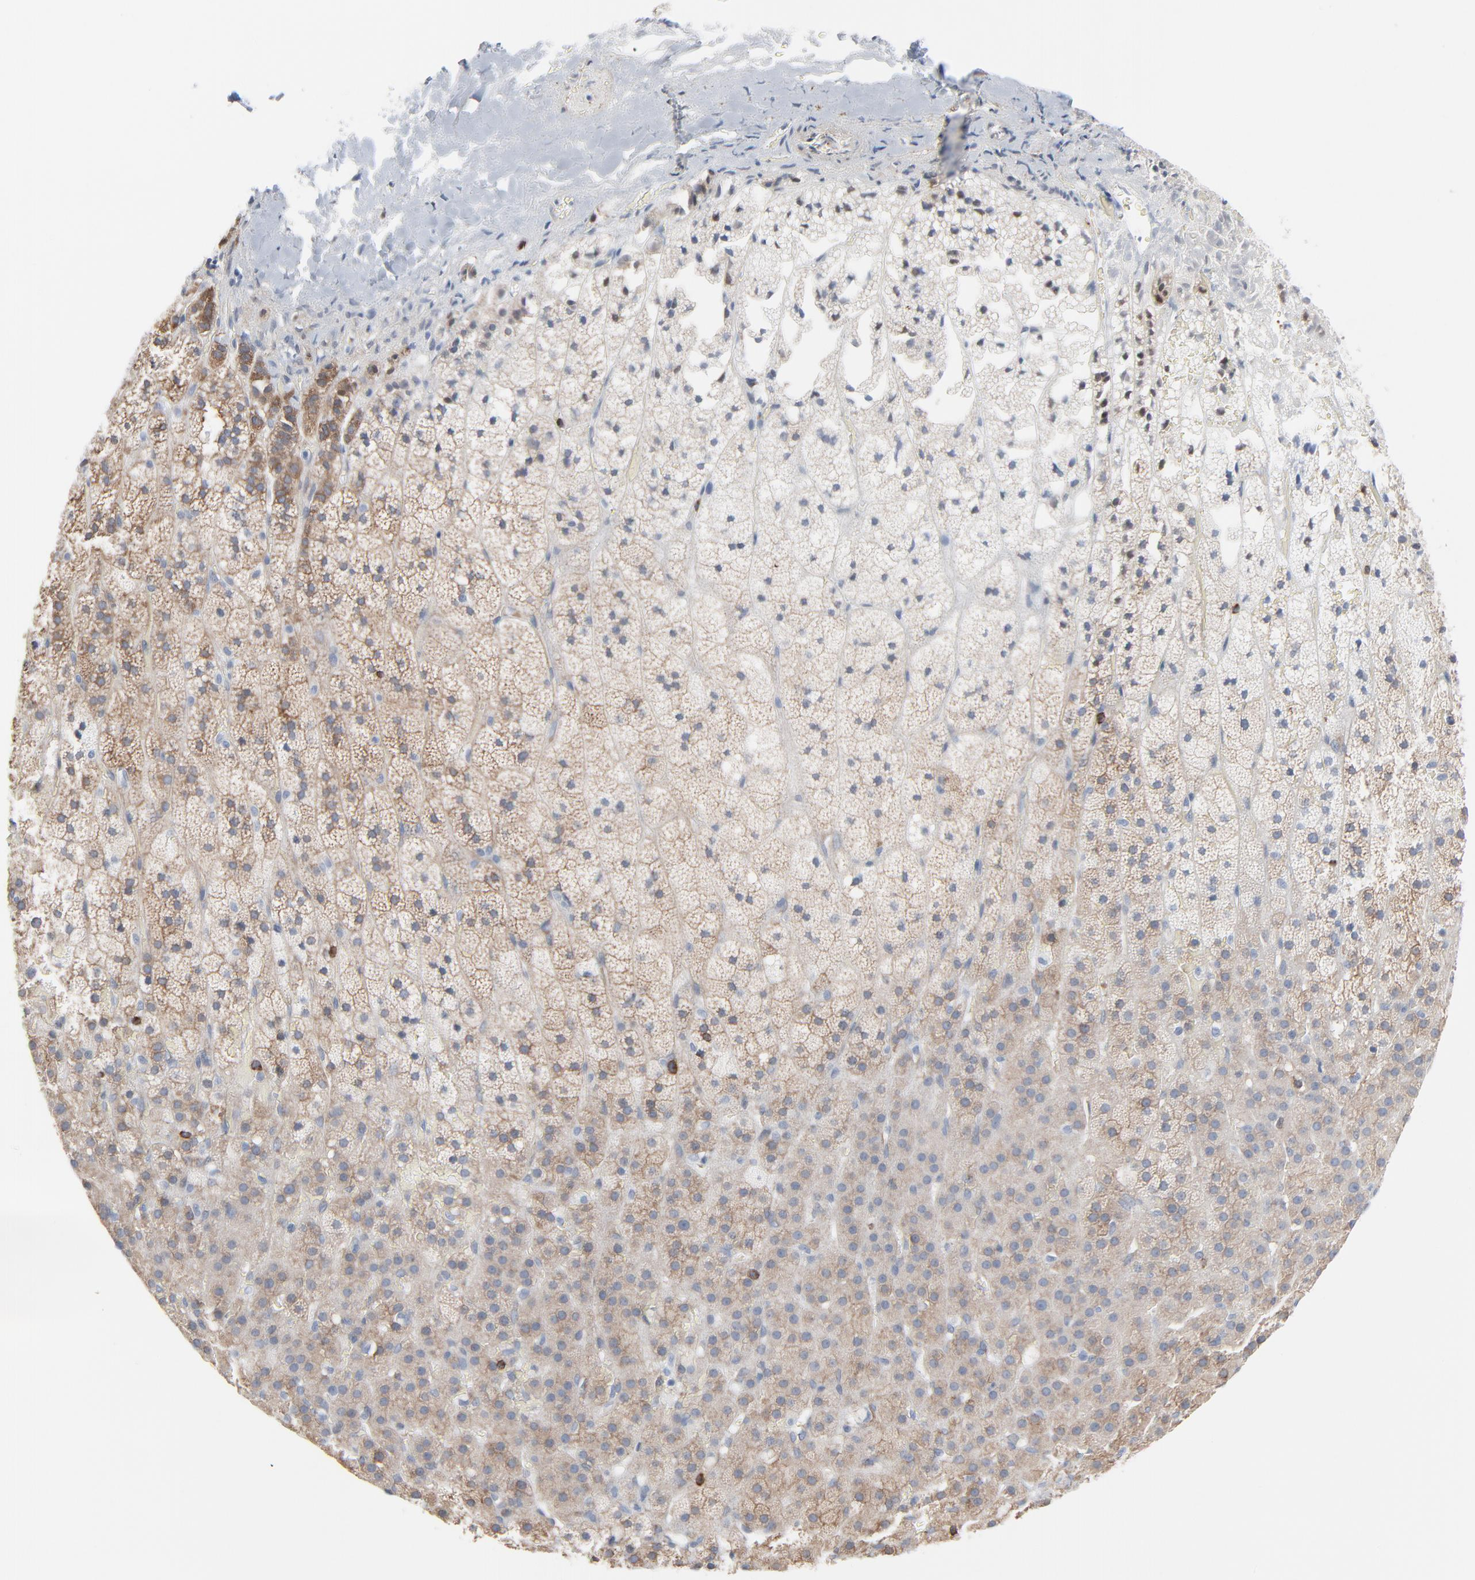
{"staining": {"intensity": "moderate", "quantity": ">75%", "location": "cytoplasmic/membranous"}, "tissue": "adrenal gland", "cell_type": "Glandular cells", "image_type": "normal", "snomed": [{"axis": "morphology", "description": "Normal tissue, NOS"}, {"axis": "topography", "description": "Adrenal gland"}], "caption": "Immunohistochemistry of normal human adrenal gland shows medium levels of moderate cytoplasmic/membranous positivity in approximately >75% of glandular cells. The staining is performed using DAB brown chromogen to label protein expression. The nuclei are counter-stained blue using hematoxylin.", "gene": "OPTN", "patient": {"sex": "male", "age": 35}}